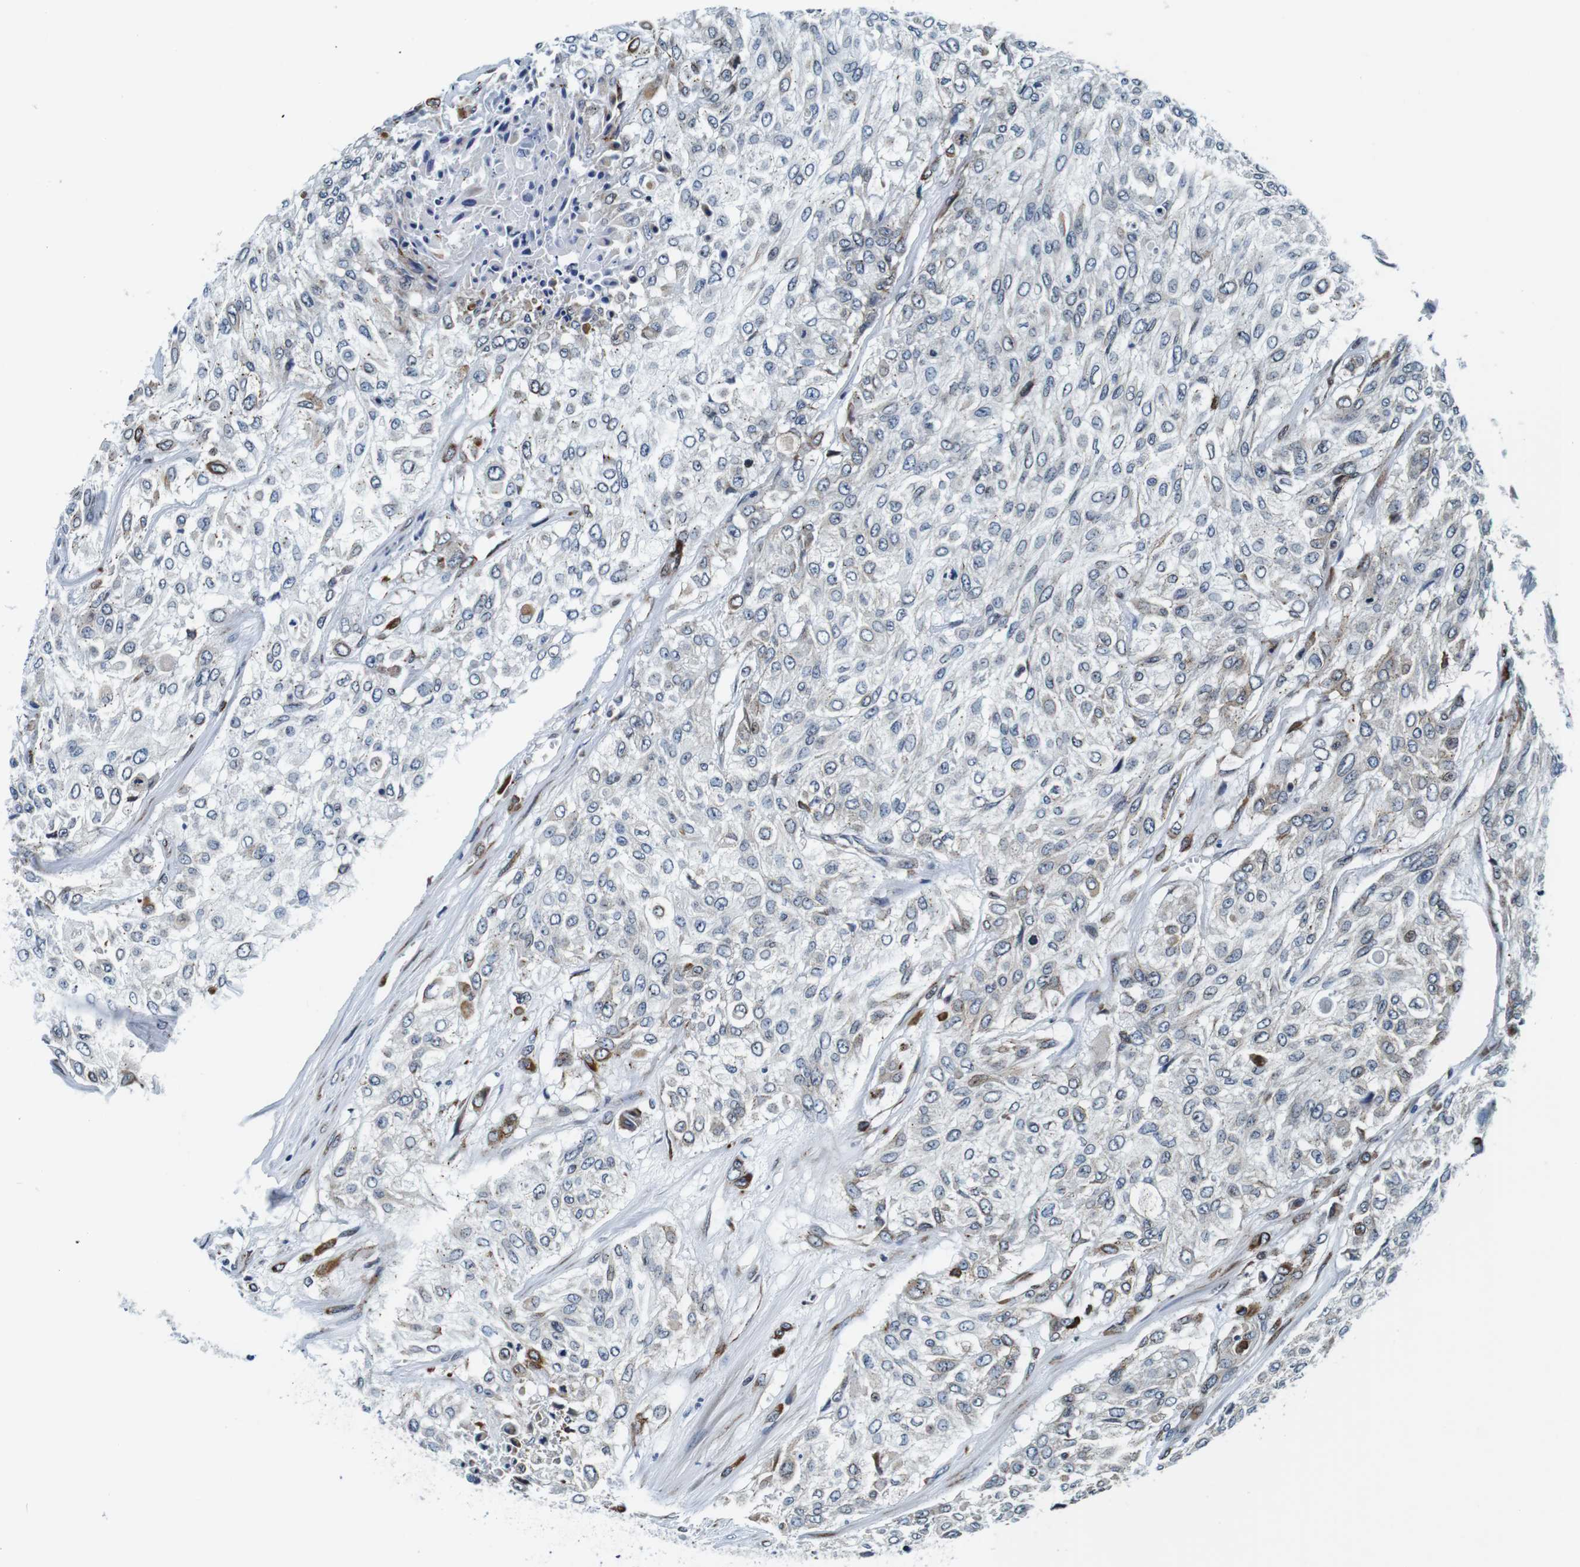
{"staining": {"intensity": "moderate", "quantity": "<25%", "location": "cytoplasmic/membranous"}, "tissue": "urothelial cancer", "cell_type": "Tumor cells", "image_type": "cancer", "snomed": [{"axis": "morphology", "description": "Urothelial carcinoma, High grade"}, {"axis": "topography", "description": "Urinary bladder"}], "caption": "Tumor cells display low levels of moderate cytoplasmic/membranous expression in approximately <25% of cells in high-grade urothelial carcinoma.", "gene": "FAR2", "patient": {"sex": "male", "age": 57}}